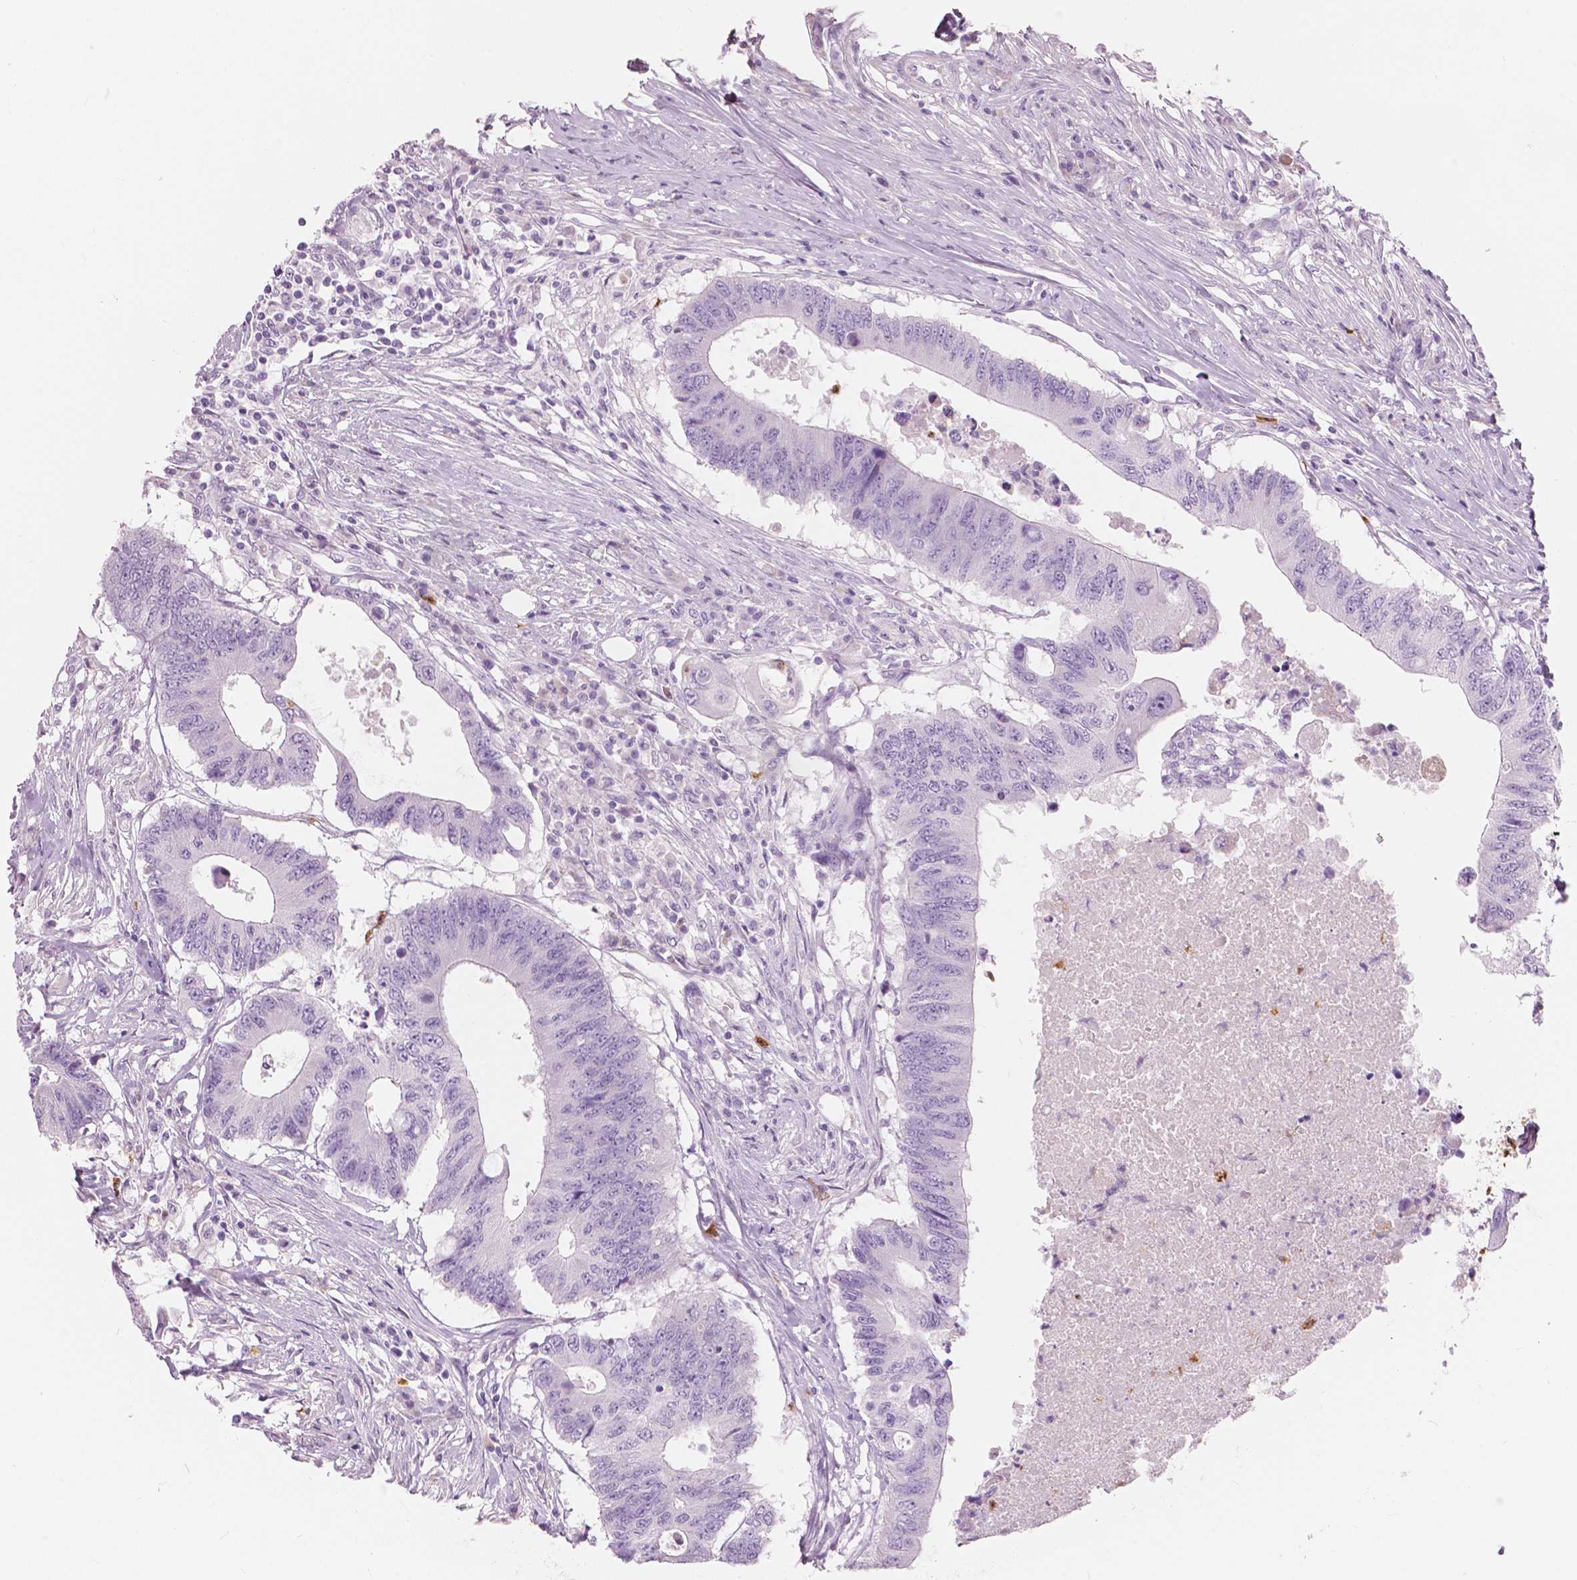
{"staining": {"intensity": "negative", "quantity": "none", "location": "none"}, "tissue": "colorectal cancer", "cell_type": "Tumor cells", "image_type": "cancer", "snomed": [{"axis": "morphology", "description": "Adenocarcinoma, NOS"}, {"axis": "topography", "description": "Colon"}], "caption": "High magnification brightfield microscopy of adenocarcinoma (colorectal) stained with DAB (brown) and counterstained with hematoxylin (blue): tumor cells show no significant positivity.", "gene": "CXCR2", "patient": {"sex": "male", "age": 71}}